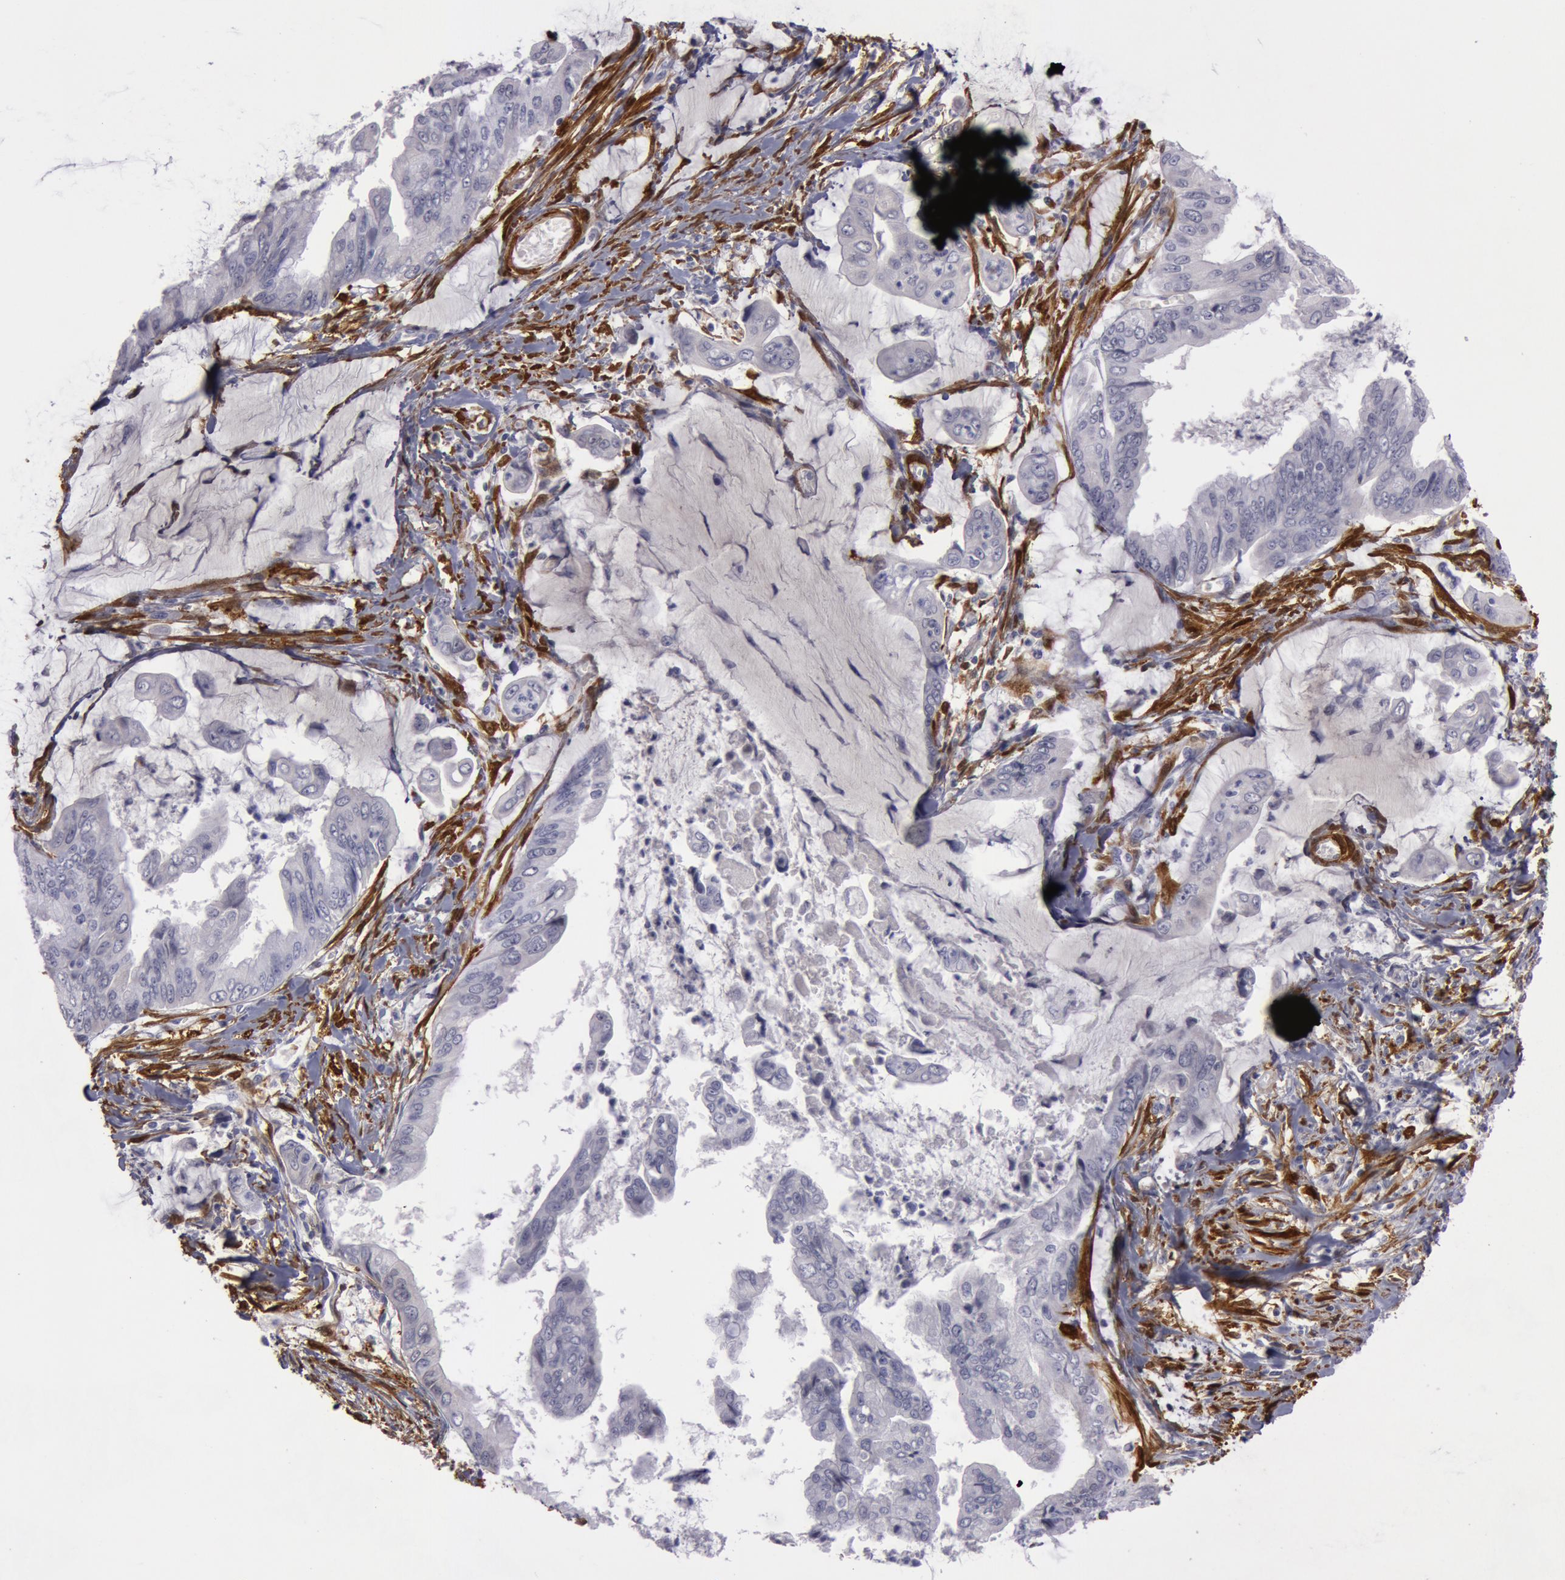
{"staining": {"intensity": "negative", "quantity": "none", "location": "none"}, "tissue": "stomach cancer", "cell_type": "Tumor cells", "image_type": "cancer", "snomed": [{"axis": "morphology", "description": "Adenocarcinoma, NOS"}, {"axis": "topography", "description": "Stomach, upper"}], "caption": "Immunohistochemical staining of adenocarcinoma (stomach) demonstrates no significant staining in tumor cells.", "gene": "TAGLN", "patient": {"sex": "male", "age": 80}}